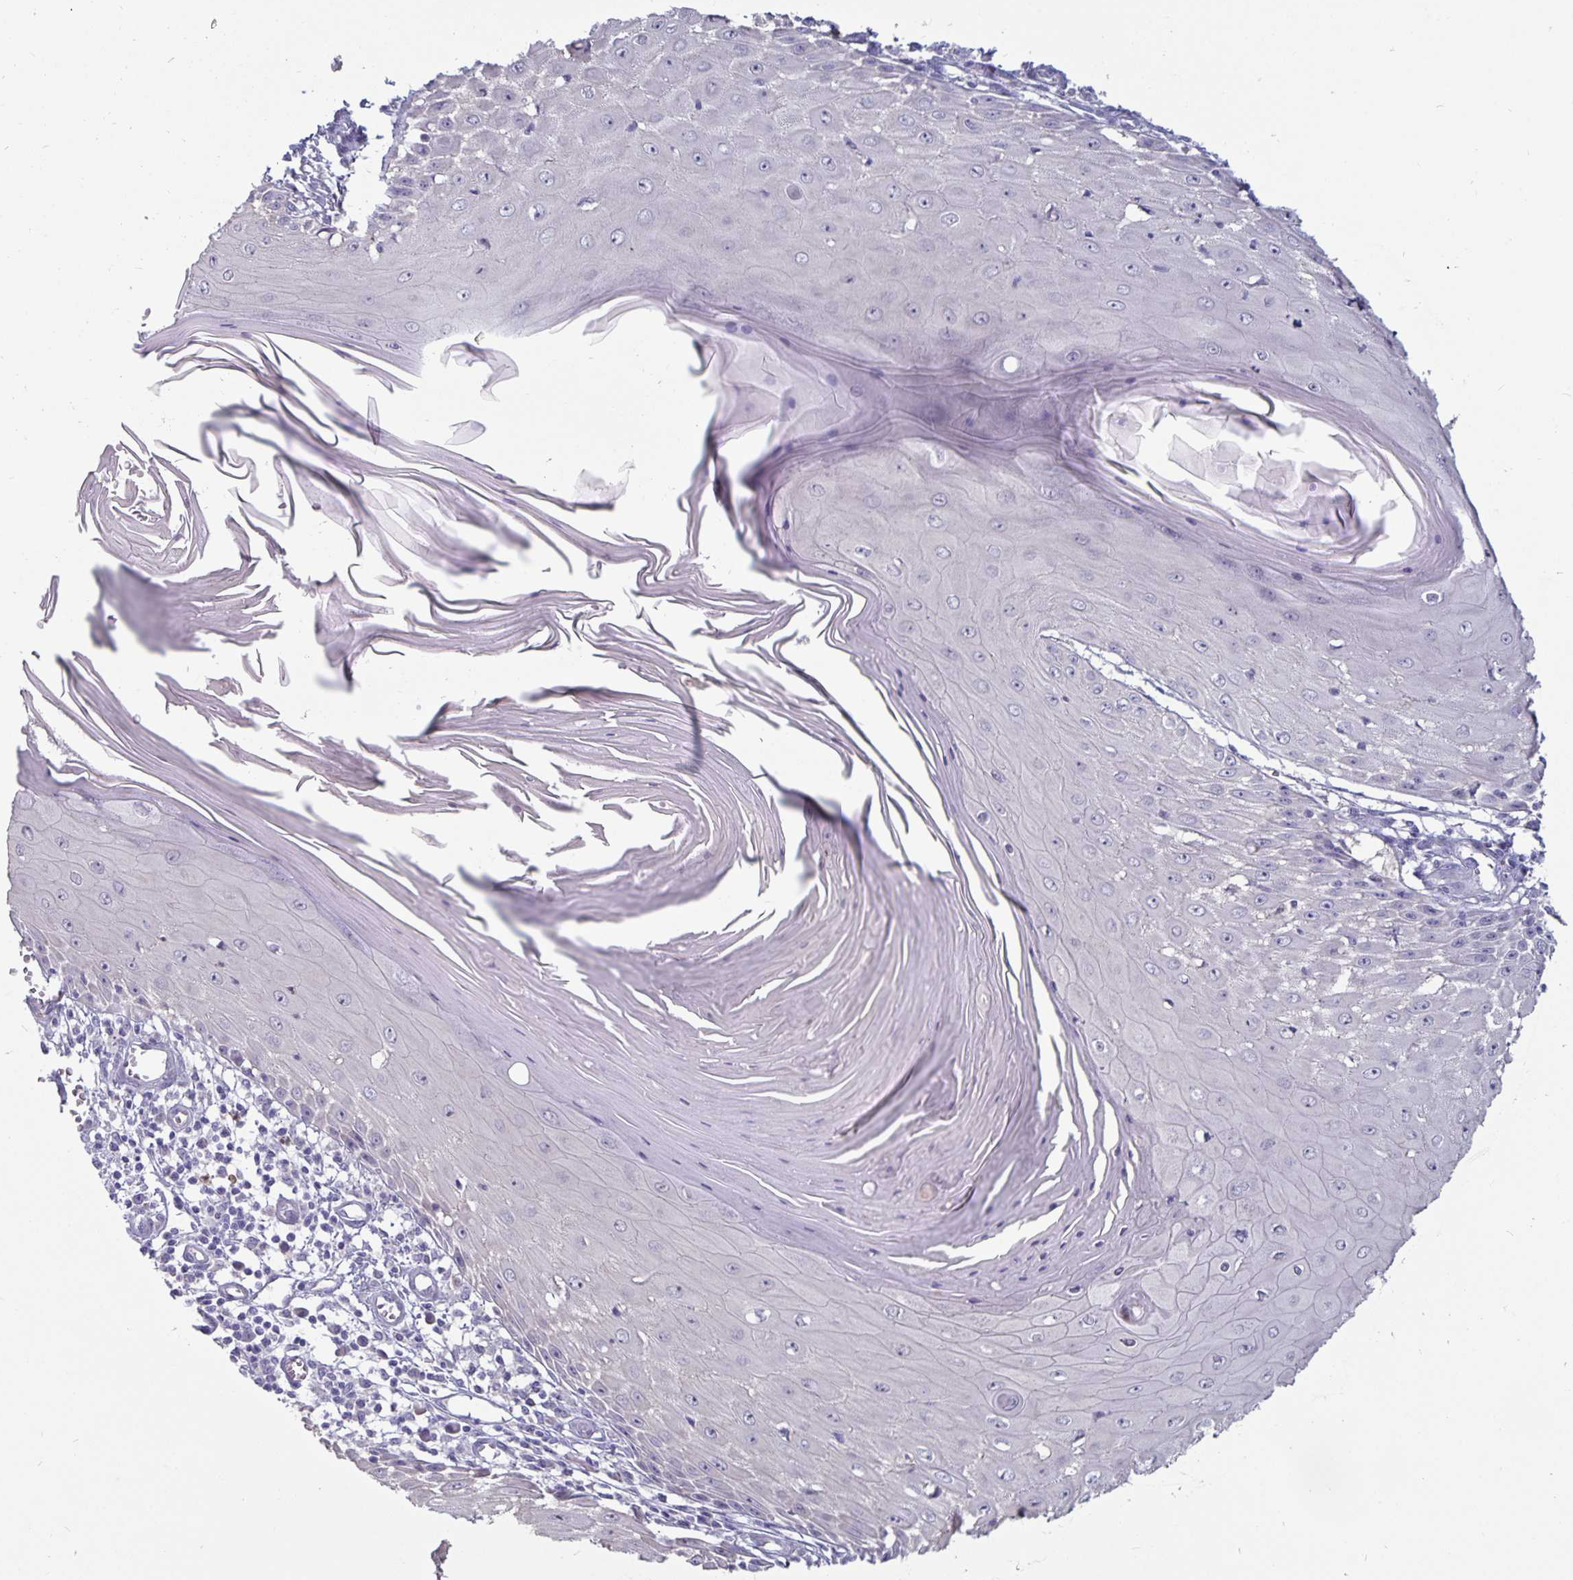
{"staining": {"intensity": "negative", "quantity": "none", "location": "none"}, "tissue": "skin cancer", "cell_type": "Tumor cells", "image_type": "cancer", "snomed": [{"axis": "morphology", "description": "Squamous cell carcinoma, NOS"}, {"axis": "topography", "description": "Skin"}], "caption": "This histopathology image is of skin squamous cell carcinoma stained with IHC to label a protein in brown with the nuclei are counter-stained blue. There is no staining in tumor cells.", "gene": "PLCB3", "patient": {"sex": "female", "age": 73}}